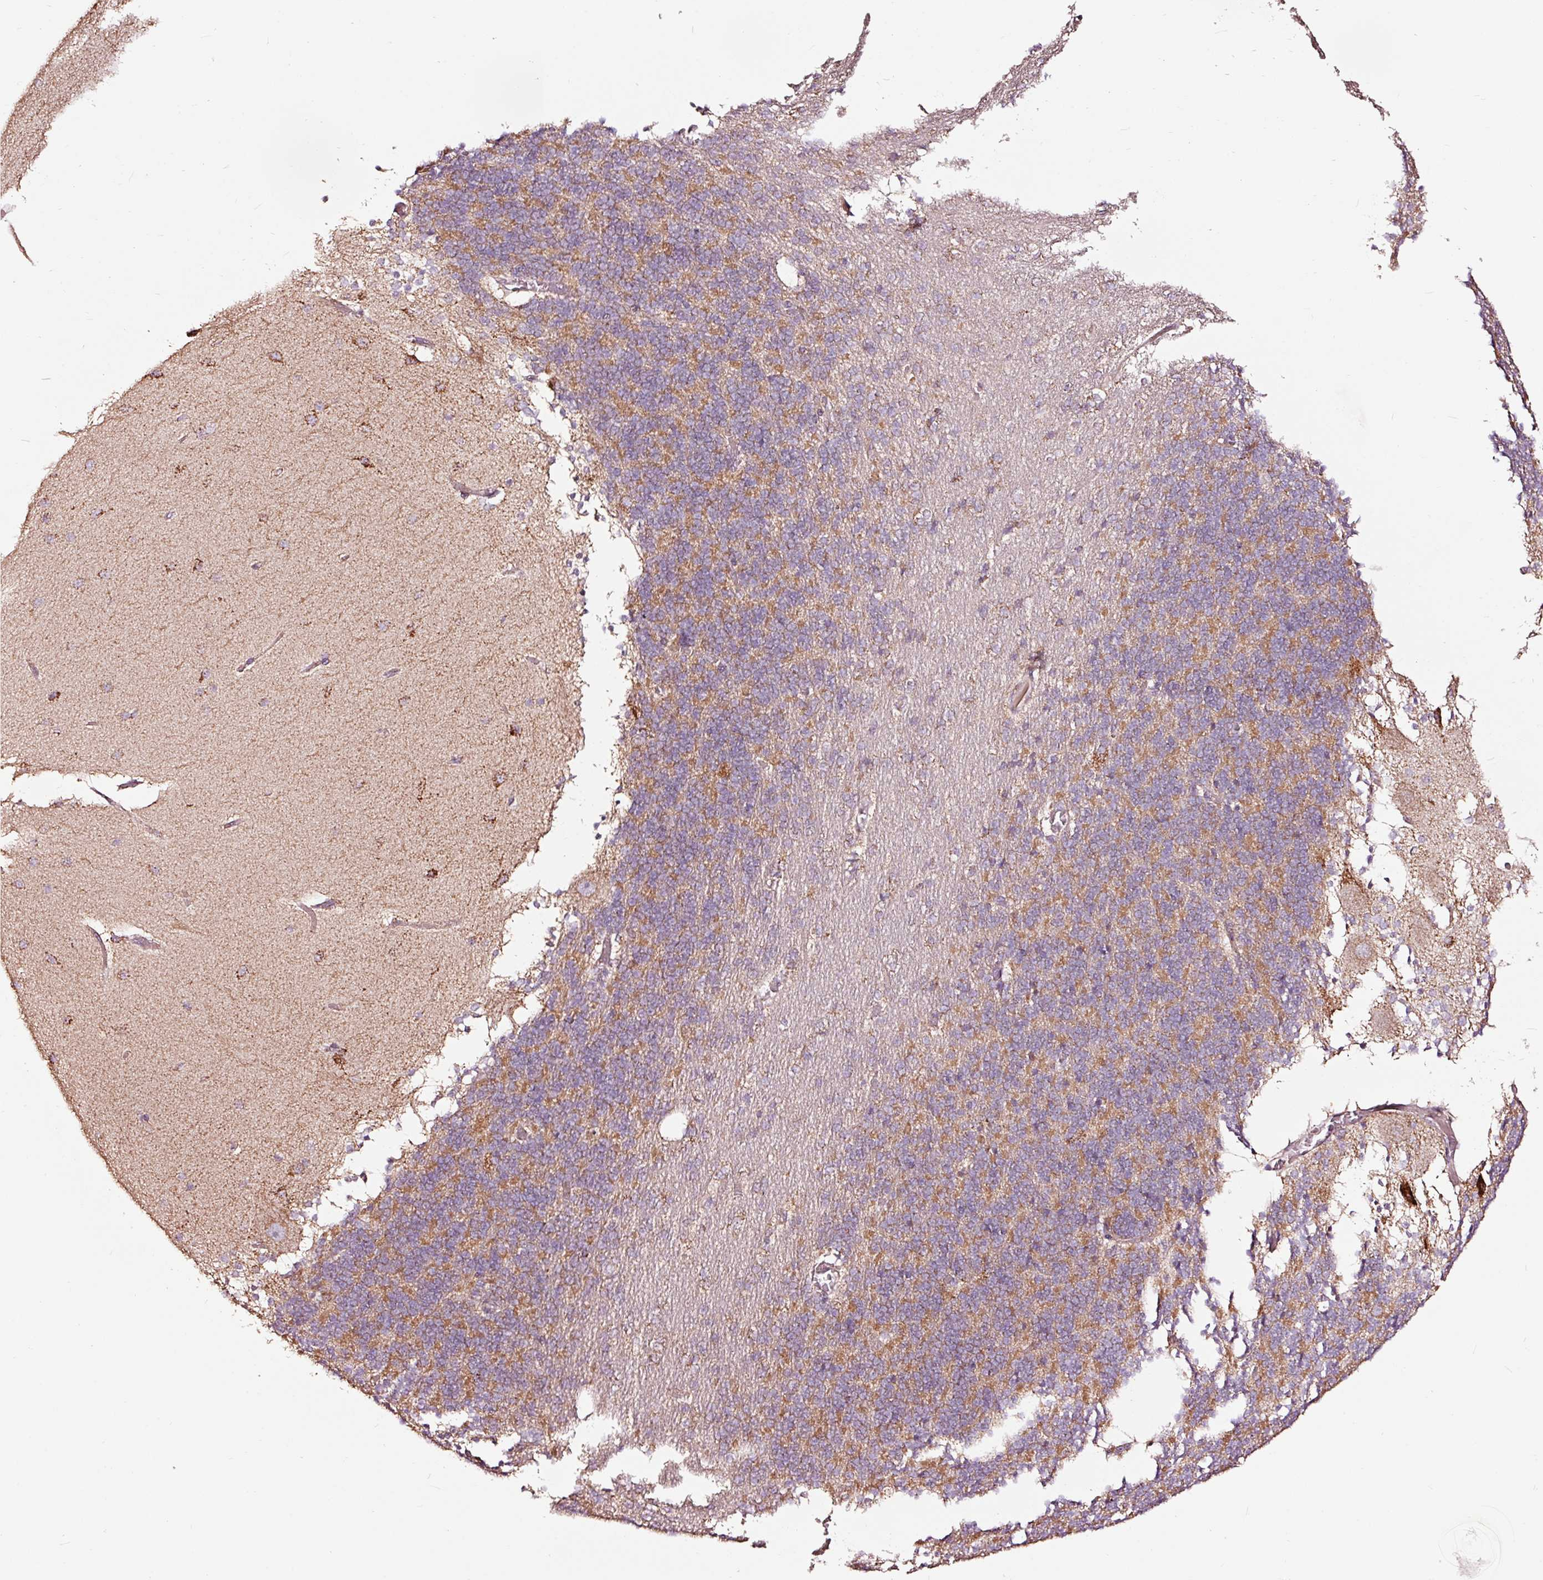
{"staining": {"intensity": "moderate", "quantity": "25%-75%", "location": "cytoplasmic/membranous"}, "tissue": "cerebellum", "cell_type": "Cells in granular layer", "image_type": "normal", "snomed": [{"axis": "morphology", "description": "Normal tissue, NOS"}, {"axis": "topography", "description": "Cerebellum"}], "caption": "Approximately 25%-75% of cells in granular layer in normal cerebellum display moderate cytoplasmic/membranous protein staining as visualized by brown immunohistochemical staining.", "gene": "TPM1", "patient": {"sex": "female", "age": 54}}